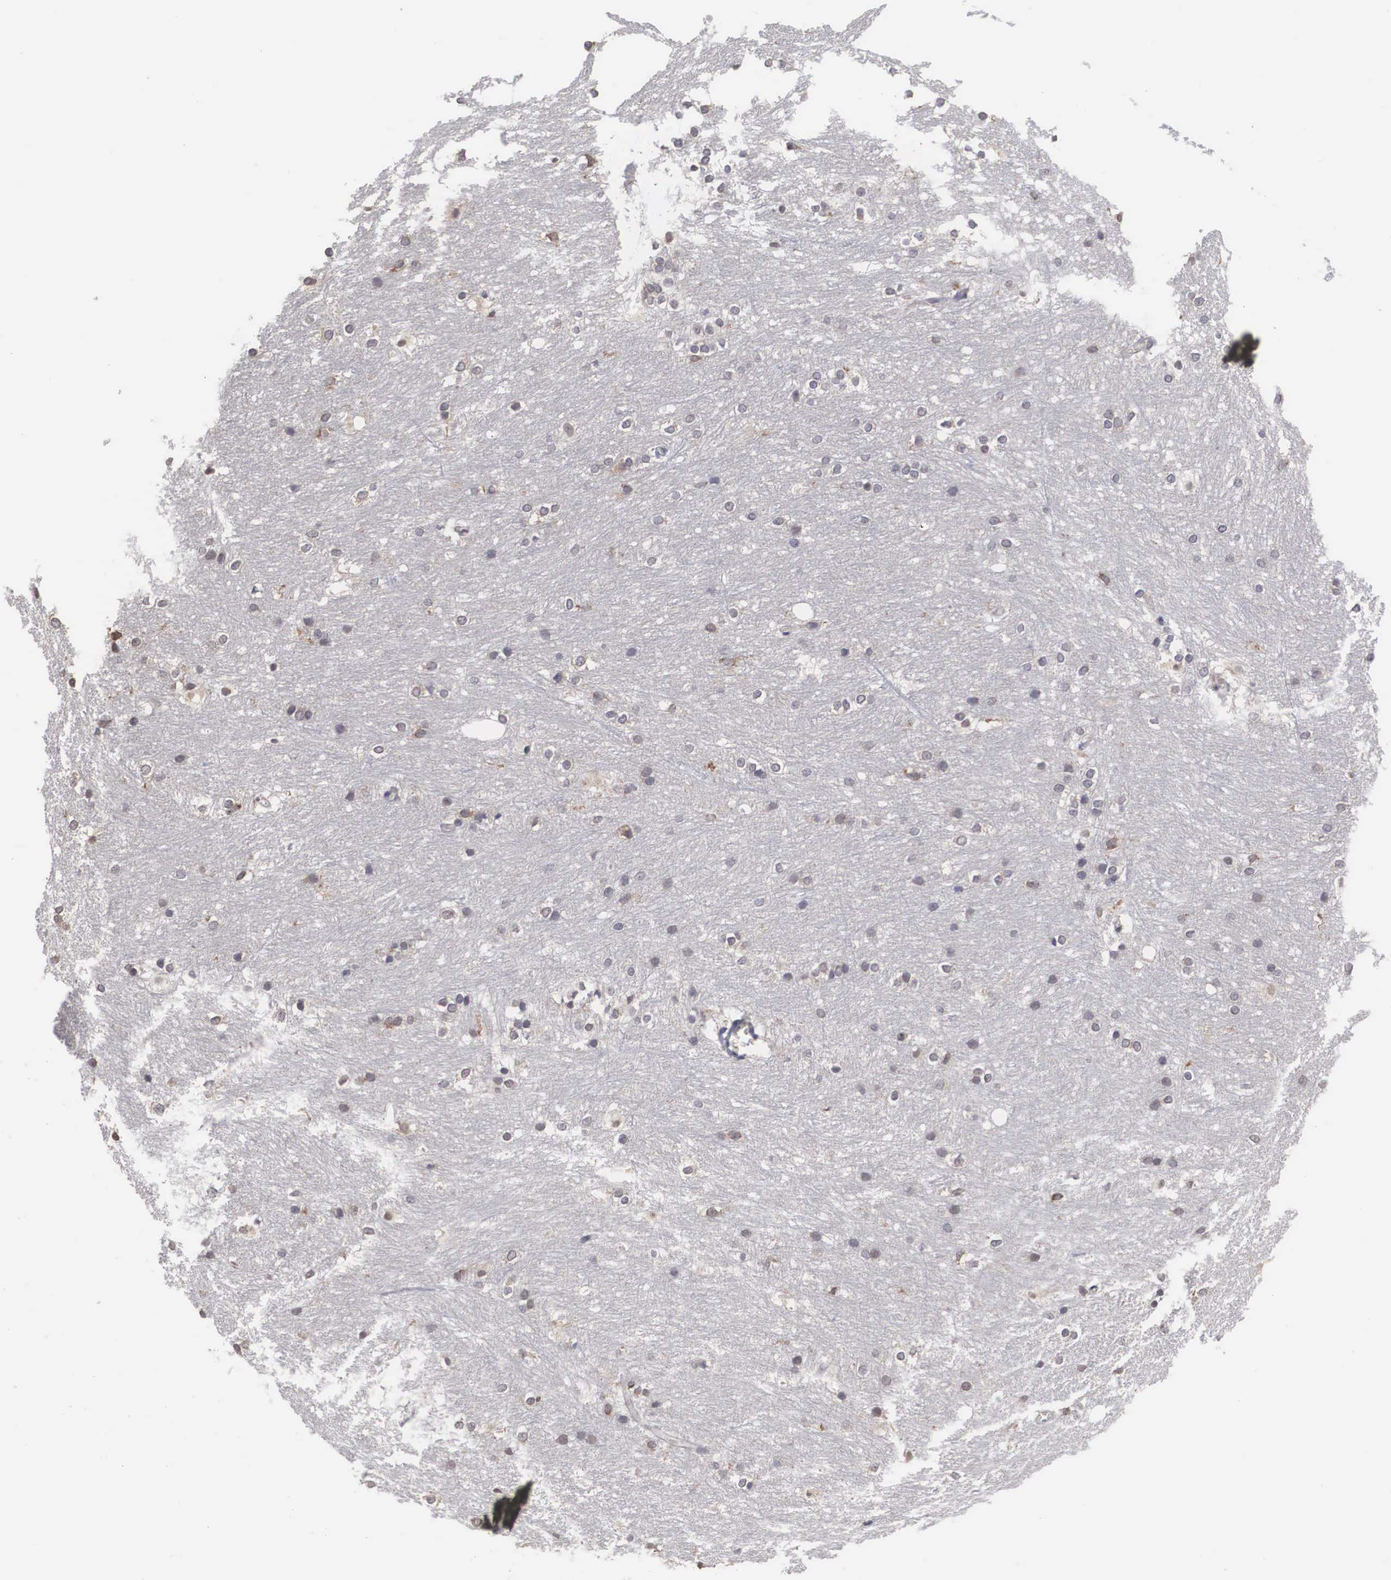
{"staining": {"intensity": "negative", "quantity": "none", "location": "none"}, "tissue": "caudate", "cell_type": "Glial cells", "image_type": "normal", "snomed": [{"axis": "morphology", "description": "Normal tissue, NOS"}, {"axis": "topography", "description": "Lateral ventricle wall"}], "caption": "The histopathology image demonstrates no staining of glial cells in unremarkable caudate.", "gene": "HMOX1", "patient": {"sex": "female", "age": 19}}